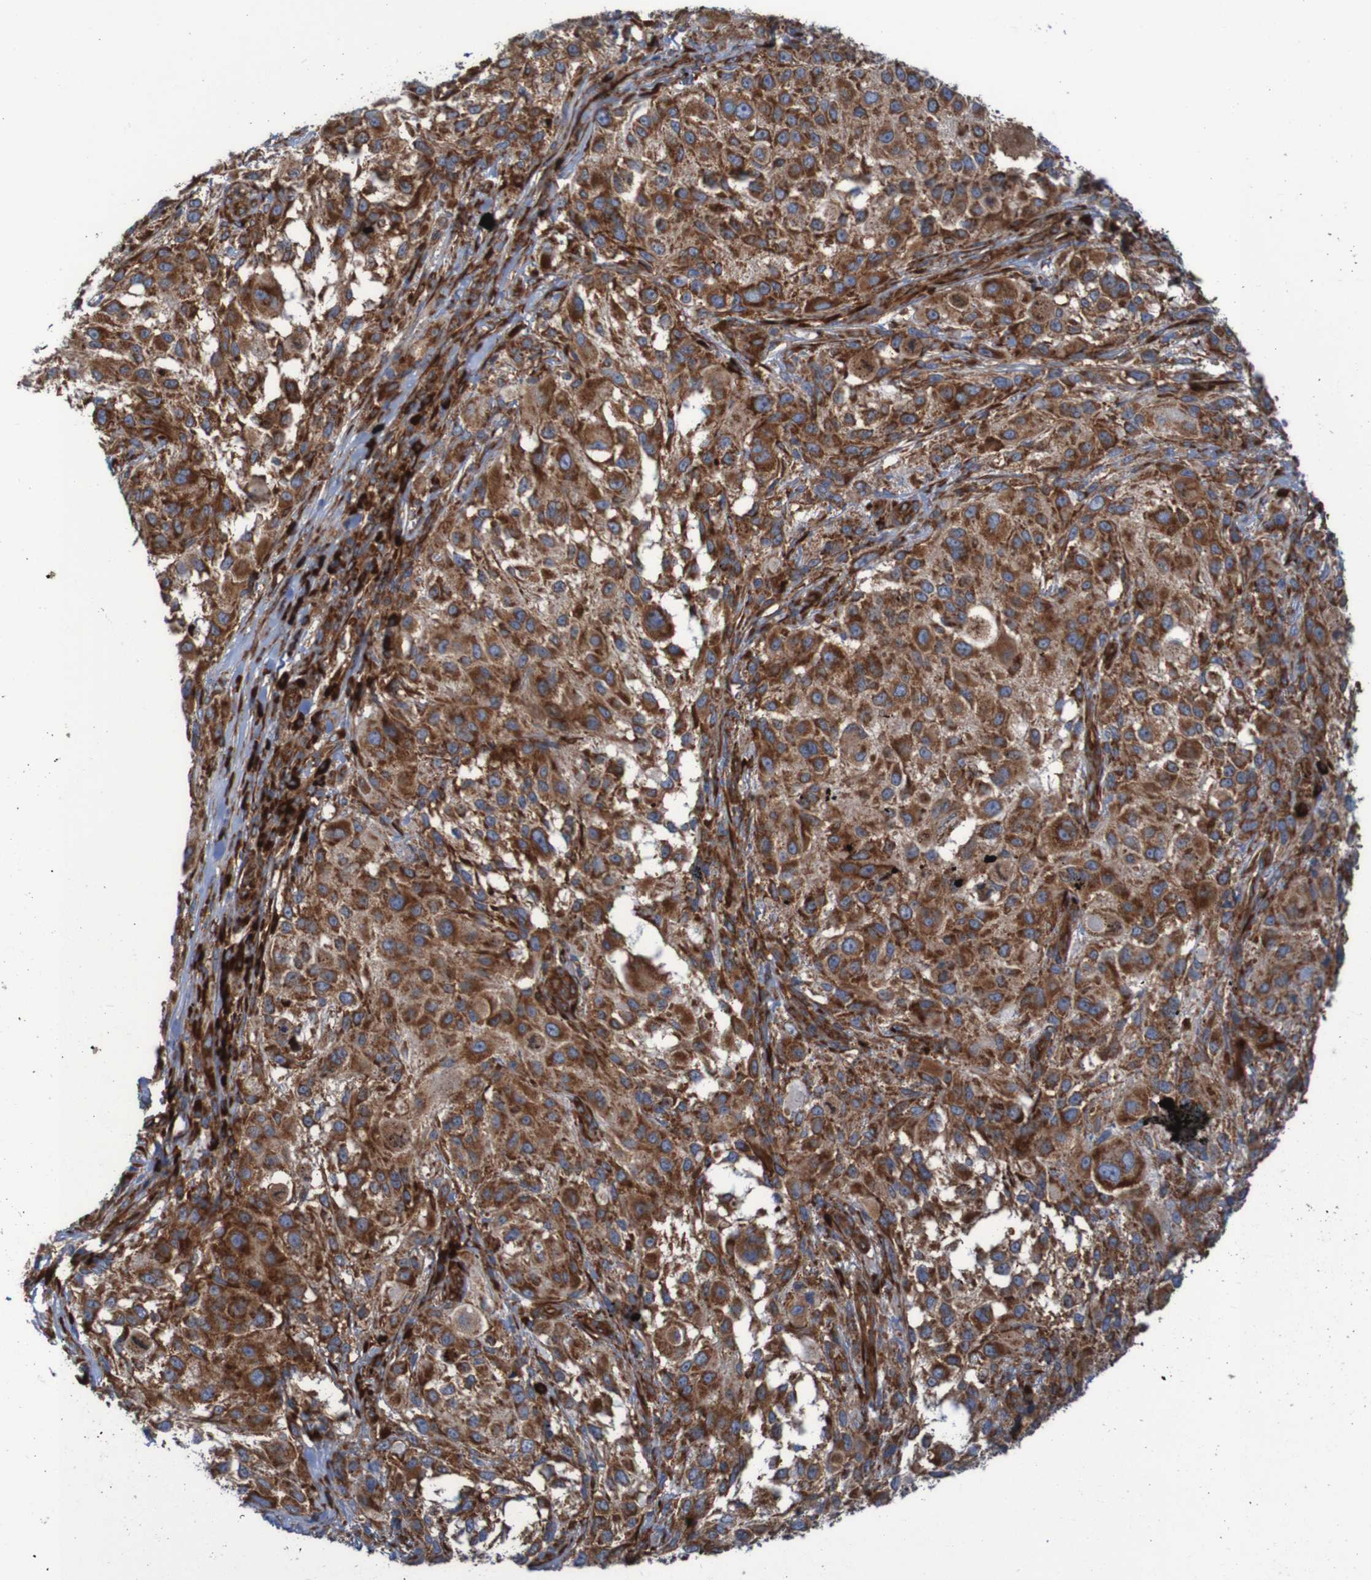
{"staining": {"intensity": "moderate", "quantity": ">75%", "location": "cytoplasmic/membranous"}, "tissue": "melanoma", "cell_type": "Tumor cells", "image_type": "cancer", "snomed": [{"axis": "morphology", "description": "Necrosis, NOS"}, {"axis": "morphology", "description": "Malignant melanoma, NOS"}, {"axis": "topography", "description": "Skin"}], "caption": "Human malignant melanoma stained with a brown dye reveals moderate cytoplasmic/membranous positive positivity in about >75% of tumor cells.", "gene": "RPL10", "patient": {"sex": "female", "age": 87}}